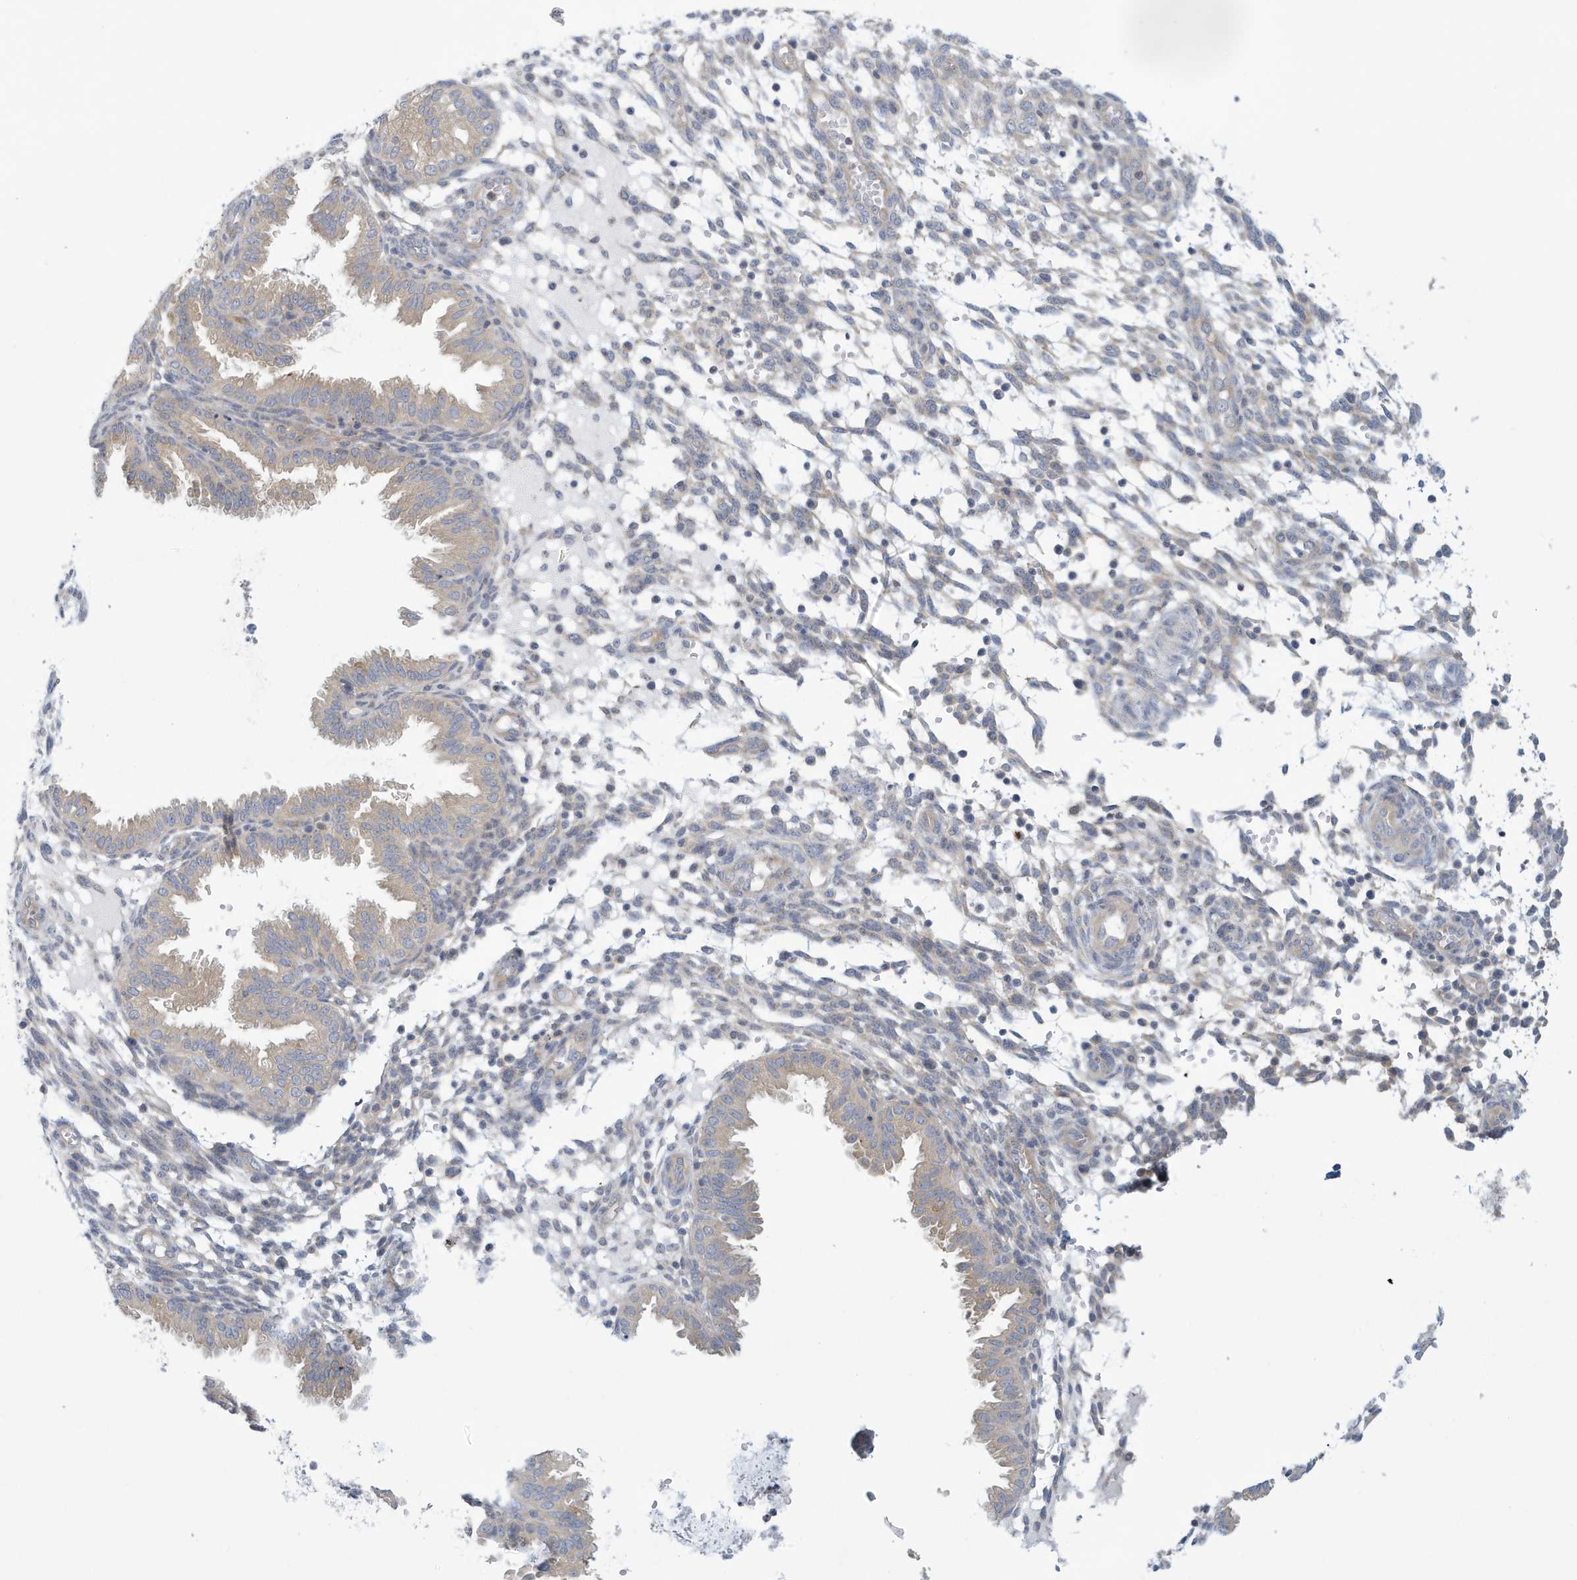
{"staining": {"intensity": "negative", "quantity": "none", "location": "none"}, "tissue": "endometrium", "cell_type": "Cells in endometrial stroma", "image_type": "normal", "snomed": [{"axis": "morphology", "description": "Normal tissue, NOS"}, {"axis": "topography", "description": "Endometrium"}], "caption": "IHC of unremarkable endometrium displays no expression in cells in endometrial stroma. (Stains: DAB (3,3'-diaminobenzidine) immunohistochemistry with hematoxylin counter stain, Microscopy: brightfield microscopy at high magnification).", "gene": "VTA1", "patient": {"sex": "female", "age": 33}}